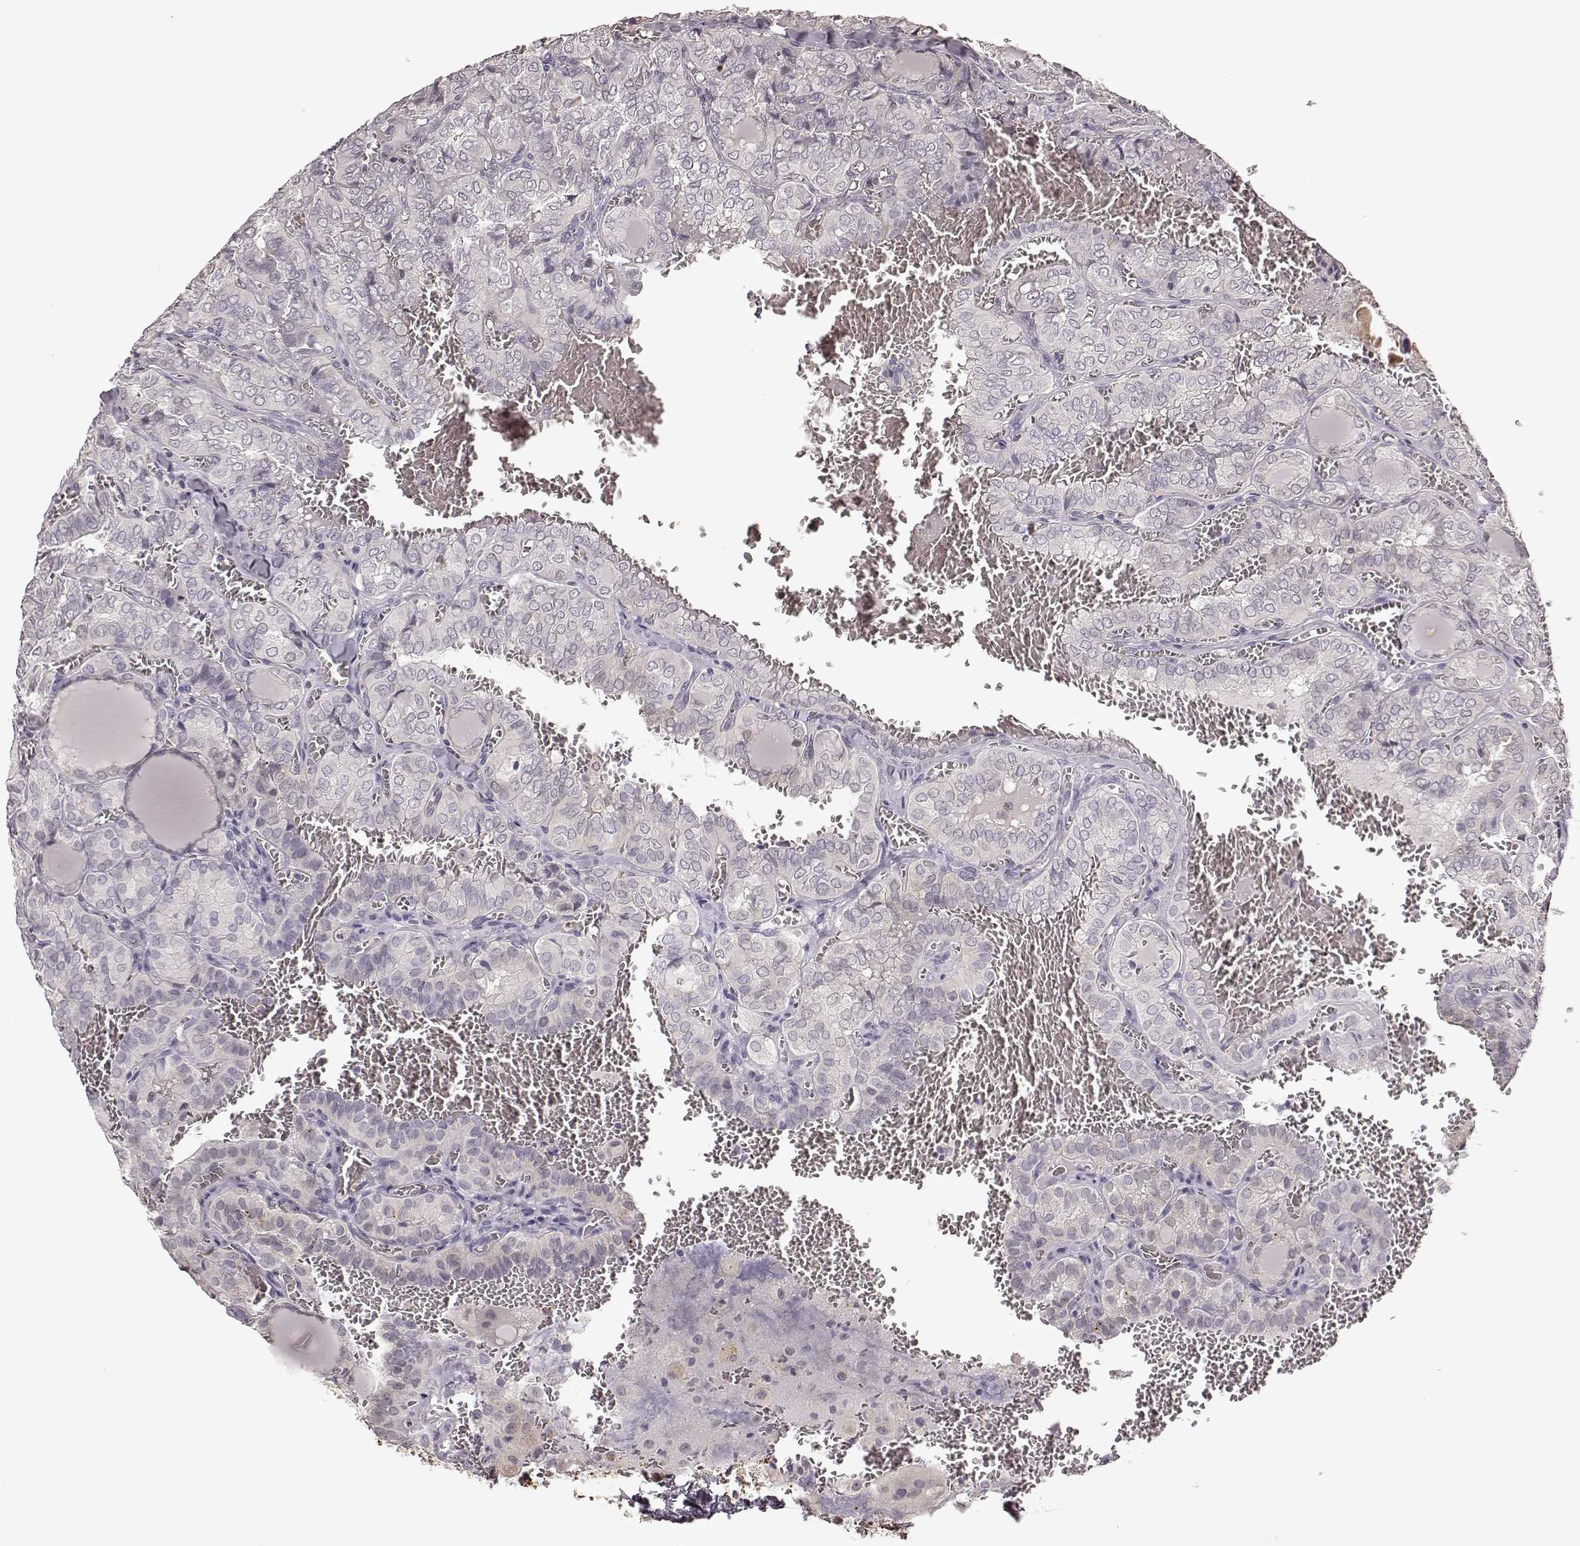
{"staining": {"intensity": "negative", "quantity": "none", "location": "none"}, "tissue": "thyroid cancer", "cell_type": "Tumor cells", "image_type": "cancer", "snomed": [{"axis": "morphology", "description": "Papillary adenocarcinoma, NOS"}, {"axis": "topography", "description": "Thyroid gland"}], "caption": "Immunohistochemistry micrograph of thyroid cancer (papillary adenocarcinoma) stained for a protein (brown), which shows no expression in tumor cells. (Stains: DAB IHC with hematoxylin counter stain, Microscopy: brightfield microscopy at high magnification).", "gene": "CRB1", "patient": {"sex": "female", "age": 41}}